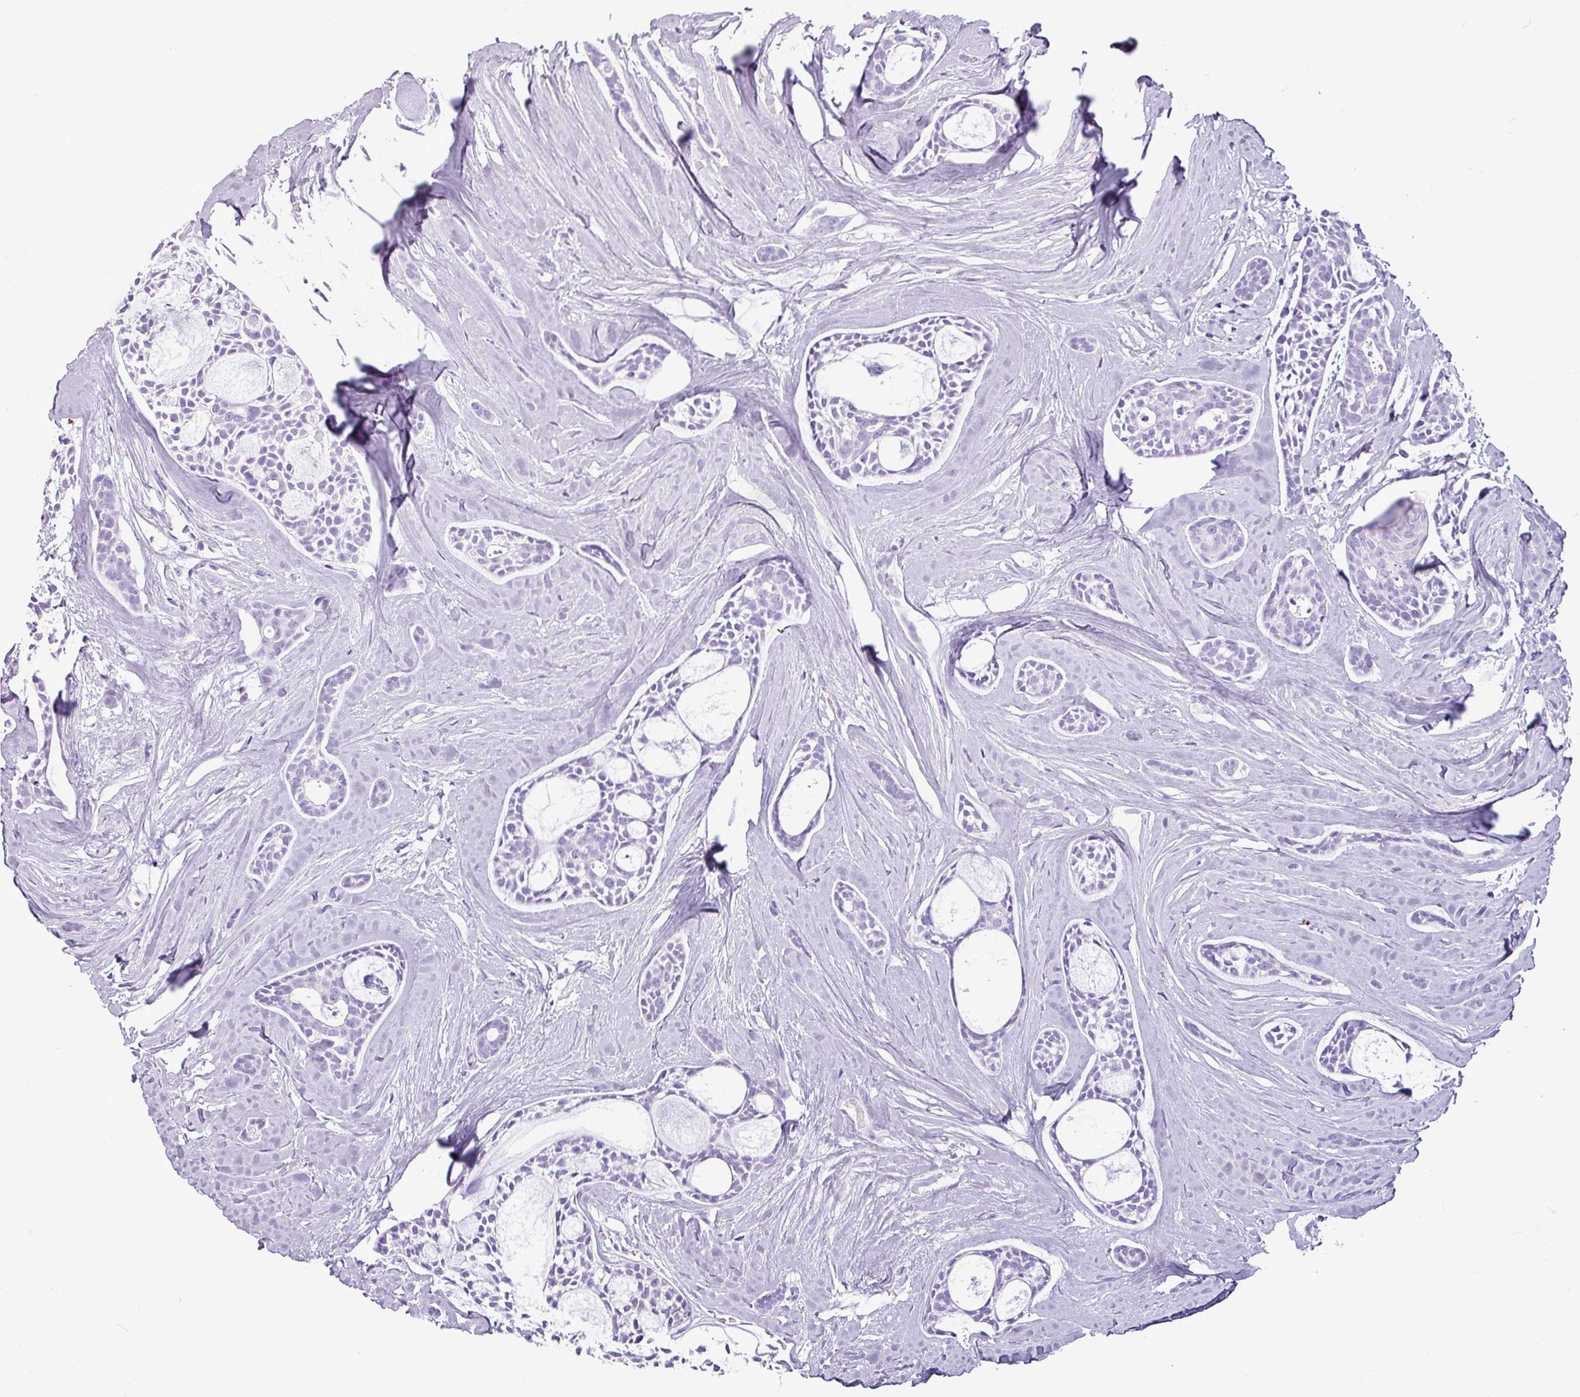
{"staining": {"intensity": "negative", "quantity": "none", "location": "none"}, "tissue": "head and neck cancer", "cell_type": "Tumor cells", "image_type": "cancer", "snomed": [{"axis": "morphology", "description": "Adenocarcinoma, NOS"}, {"axis": "topography", "description": "Subcutis"}, {"axis": "topography", "description": "Head-Neck"}], "caption": "Human head and neck cancer (adenocarcinoma) stained for a protein using immunohistochemistry (IHC) reveals no staining in tumor cells.", "gene": "AMY1B", "patient": {"sex": "female", "age": 73}}